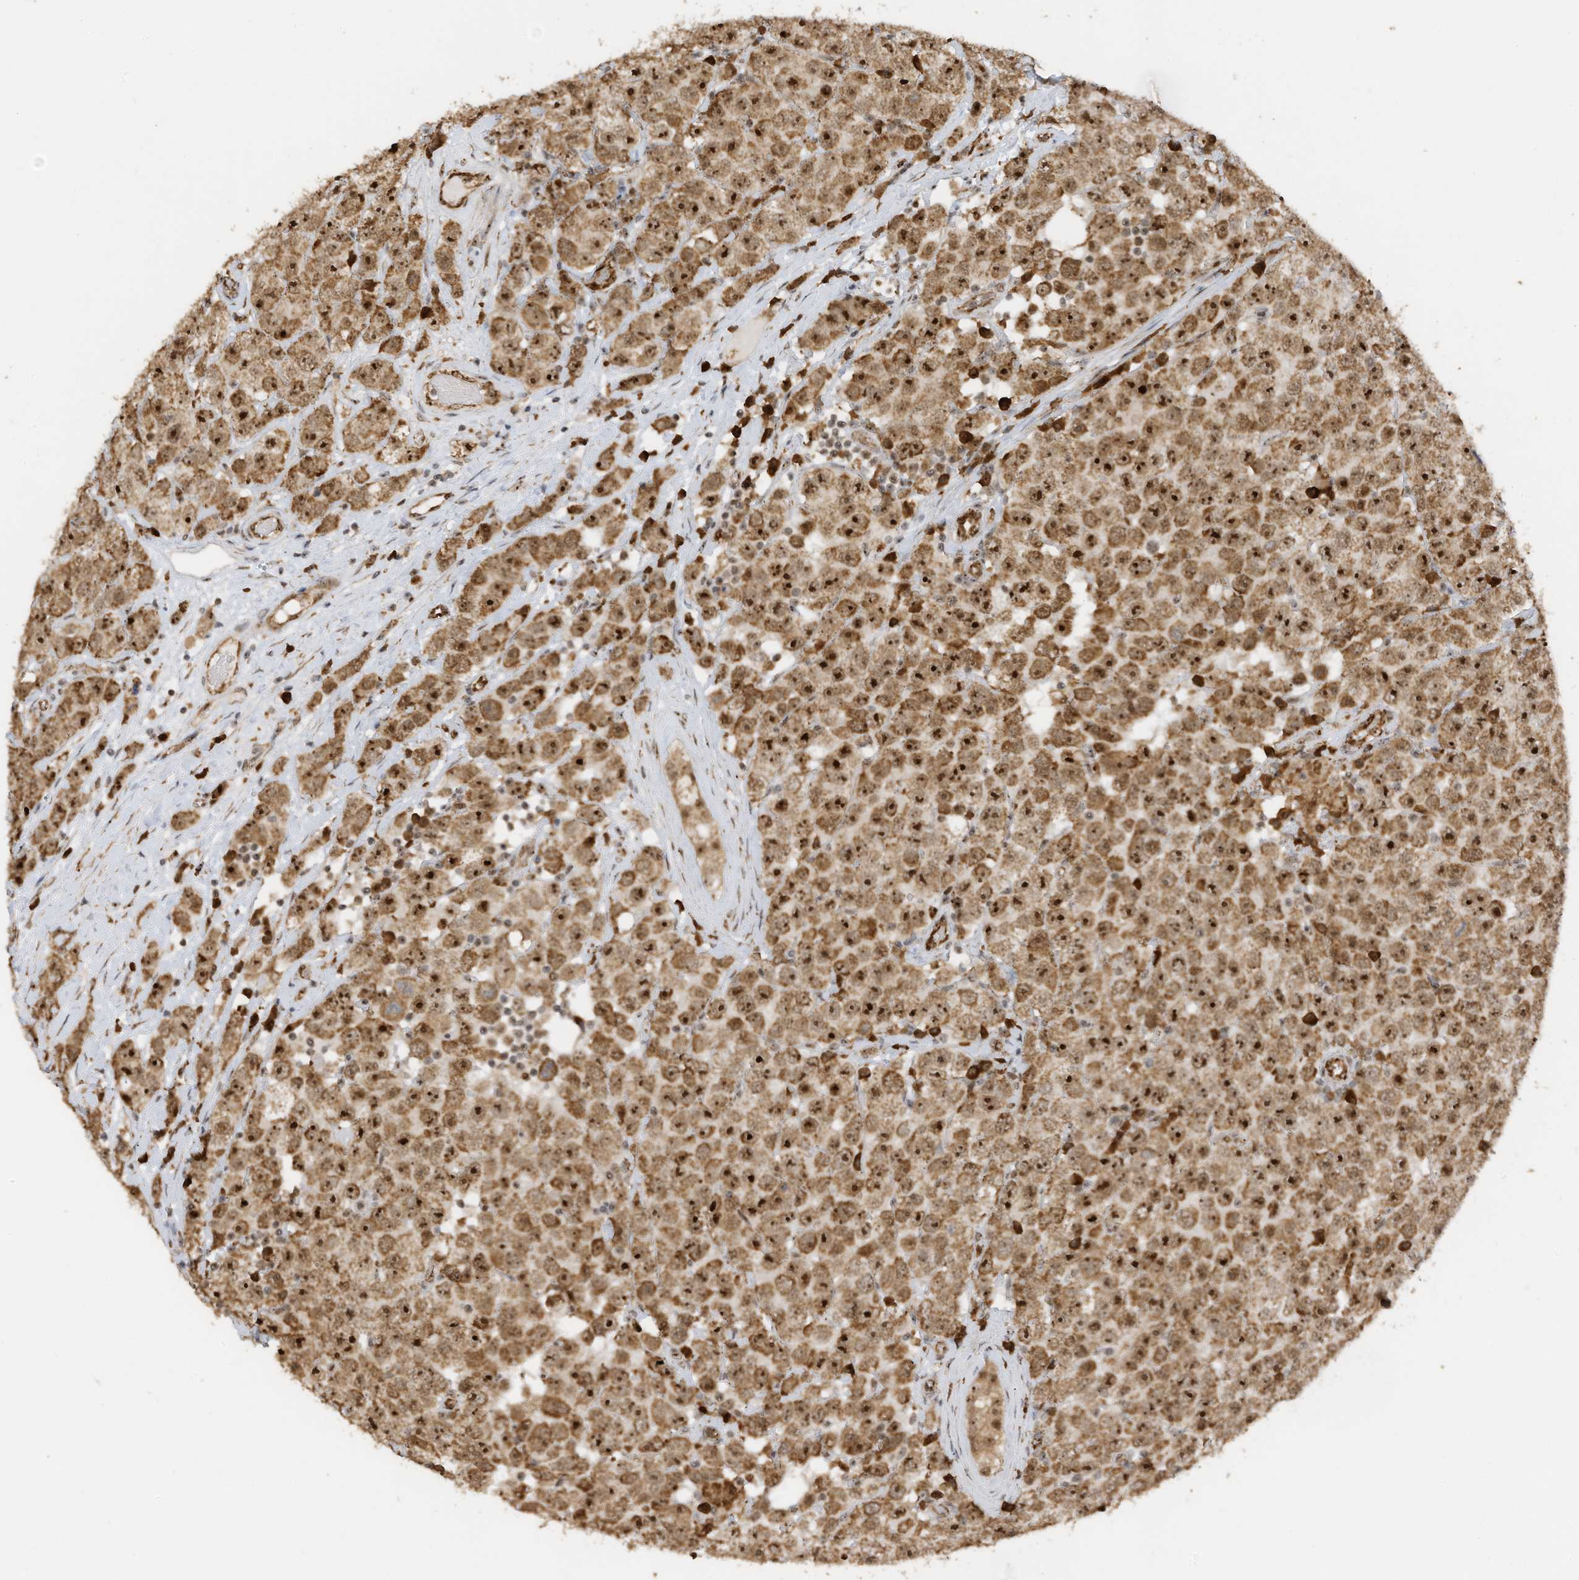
{"staining": {"intensity": "moderate", "quantity": ">75%", "location": "cytoplasmic/membranous,nuclear"}, "tissue": "testis cancer", "cell_type": "Tumor cells", "image_type": "cancer", "snomed": [{"axis": "morphology", "description": "Seminoma, NOS"}, {"axis": "topography", "description": "Testis"}], "caption": "Testis cancer (seminoma) stained for a protein (brown) shows moderate cytoplasmic/membranous and nuclear positive staining in approximately >75% of tumor cells.", "gene": "ERLEC1", "patient": {"sex": "male", "age": 28}}